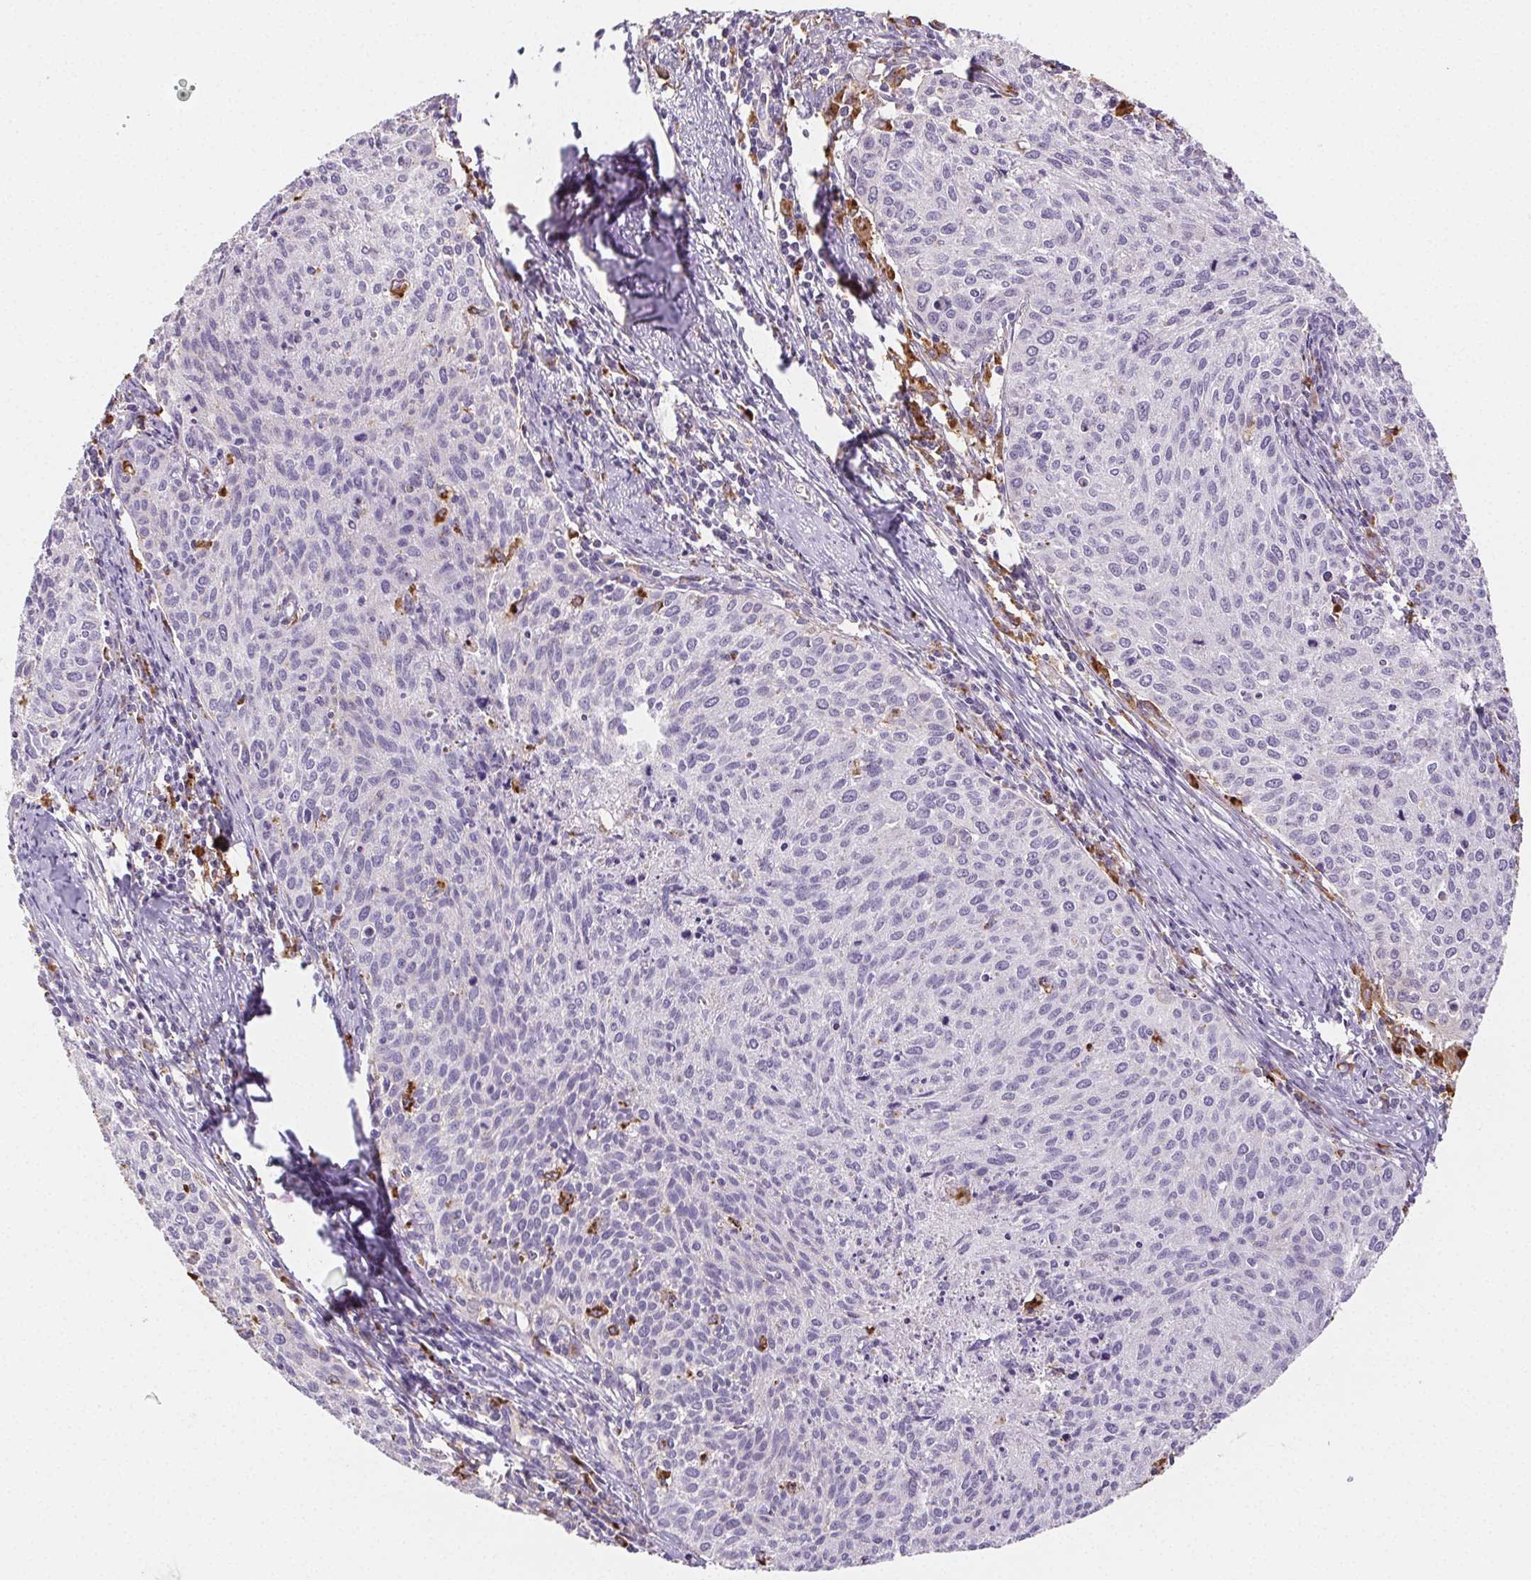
{"staining": {"intensity": "negative", "quantity": "none", "location": "none"}, "tissue": "cervical cancer", "cell_type": "Tumor cells", "image_type": "cancer", "snomed": [{"axis": "morphology", "description": "Squamous cell carcinoma, NOS"}, {"axis": "topography", "description": "Cervix"}], "caption": "This is a image of immunohistochemistry (IHC) staining of cervical cancer, which shows no staining in tumor cells.", "gene": "LIPA", "patient": {"sex": "female", "age": 38}}